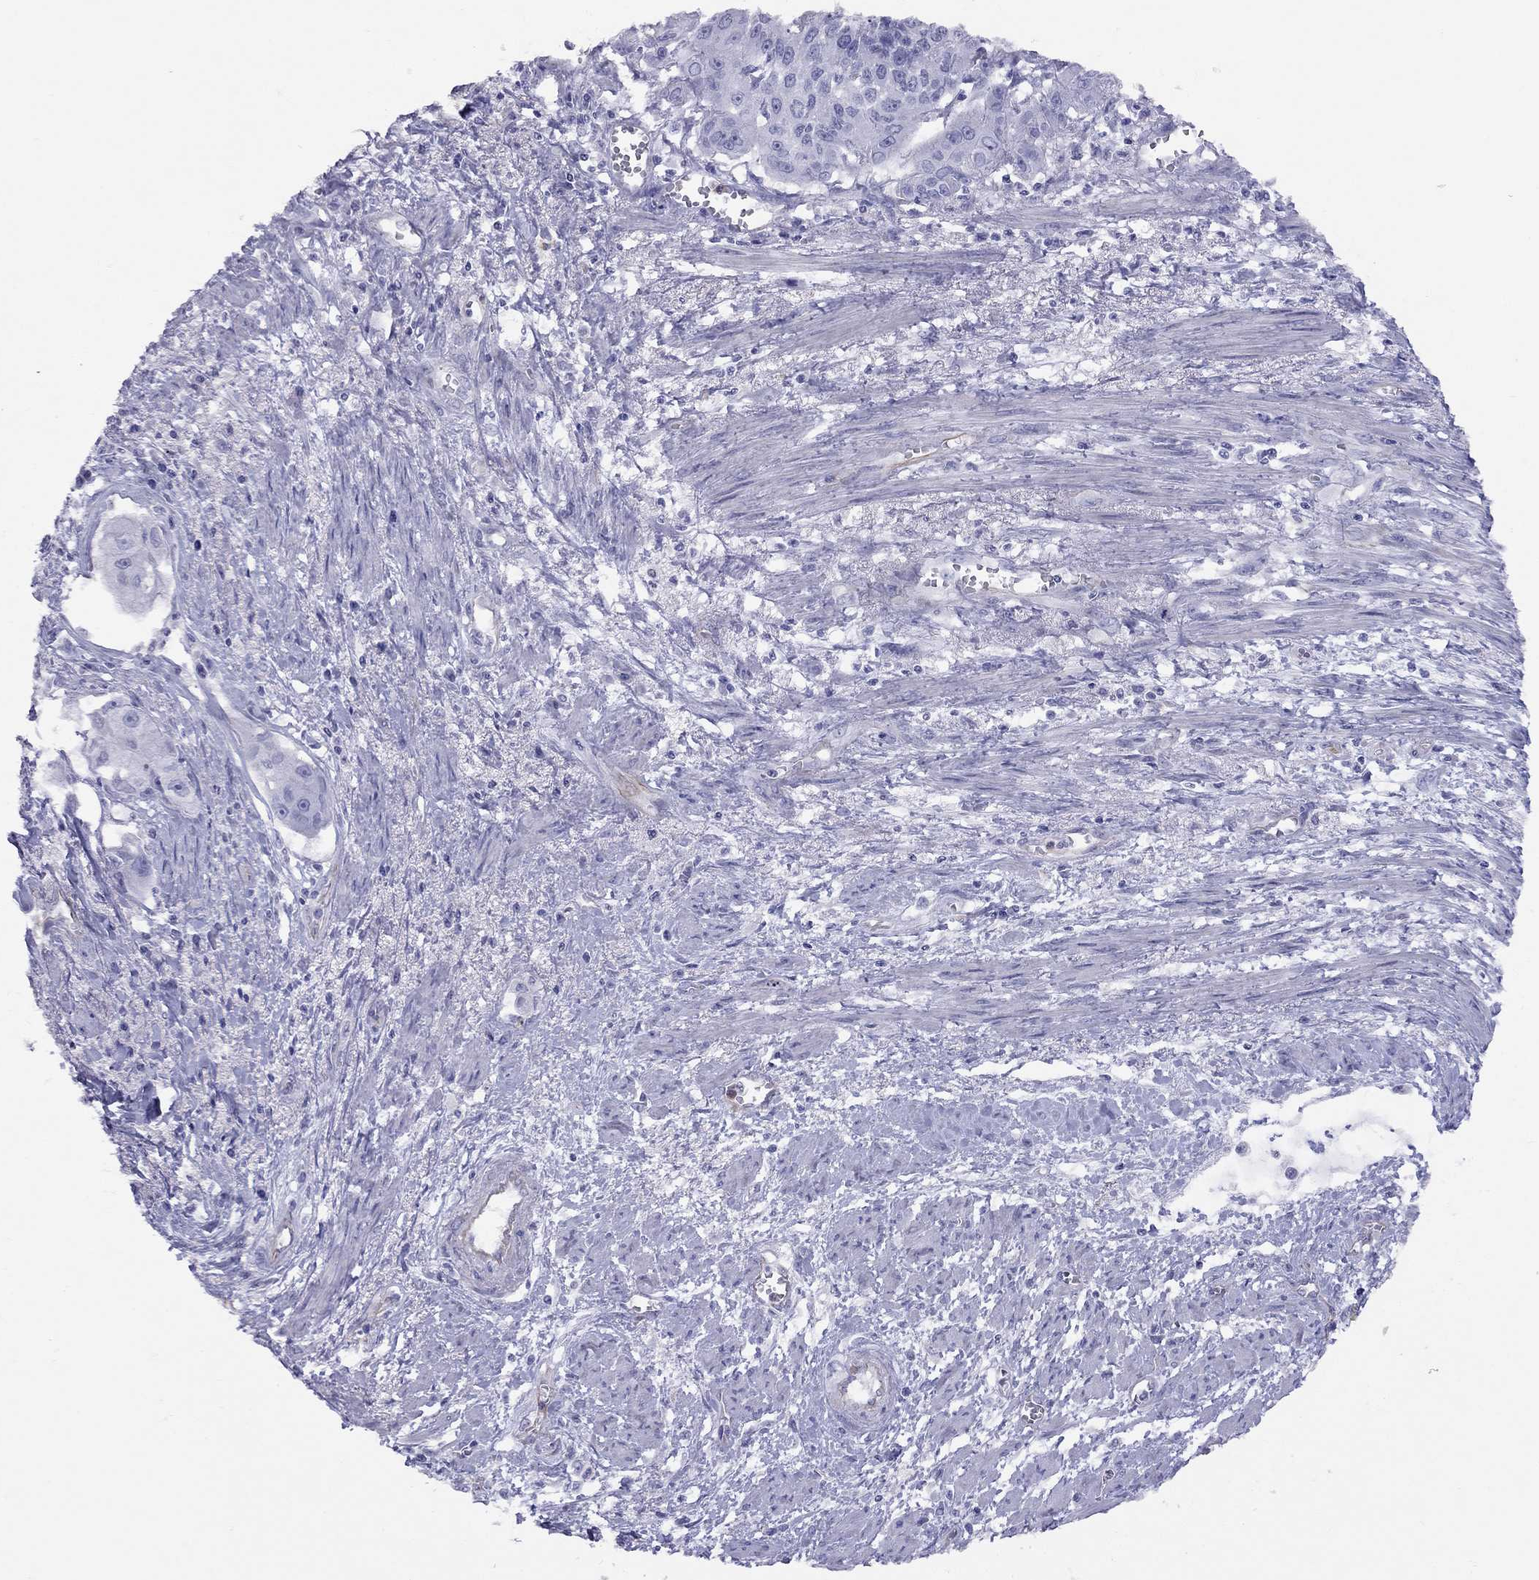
{"staining": {"intensity": "negative", "quantity": "none", "location": "none"}, "tissue": "cervical cancer", "cell_type": "Tumor cells", "image_type": "cancer", "snomed": [{"axis": "morphology", "description": "Squamous cell carcinoma, NOS"}, {"axis": "topography", "description": "Cervix"}], "caption": "High power microscopy histopathology image of an immunohistochemistry (IHC) image of cervical cancer (squamous cell carcinoma), revealing no significant positivity in tumor cells.", "gene": "SPINT4", "patient": {"sex": "female", "age": 58}}